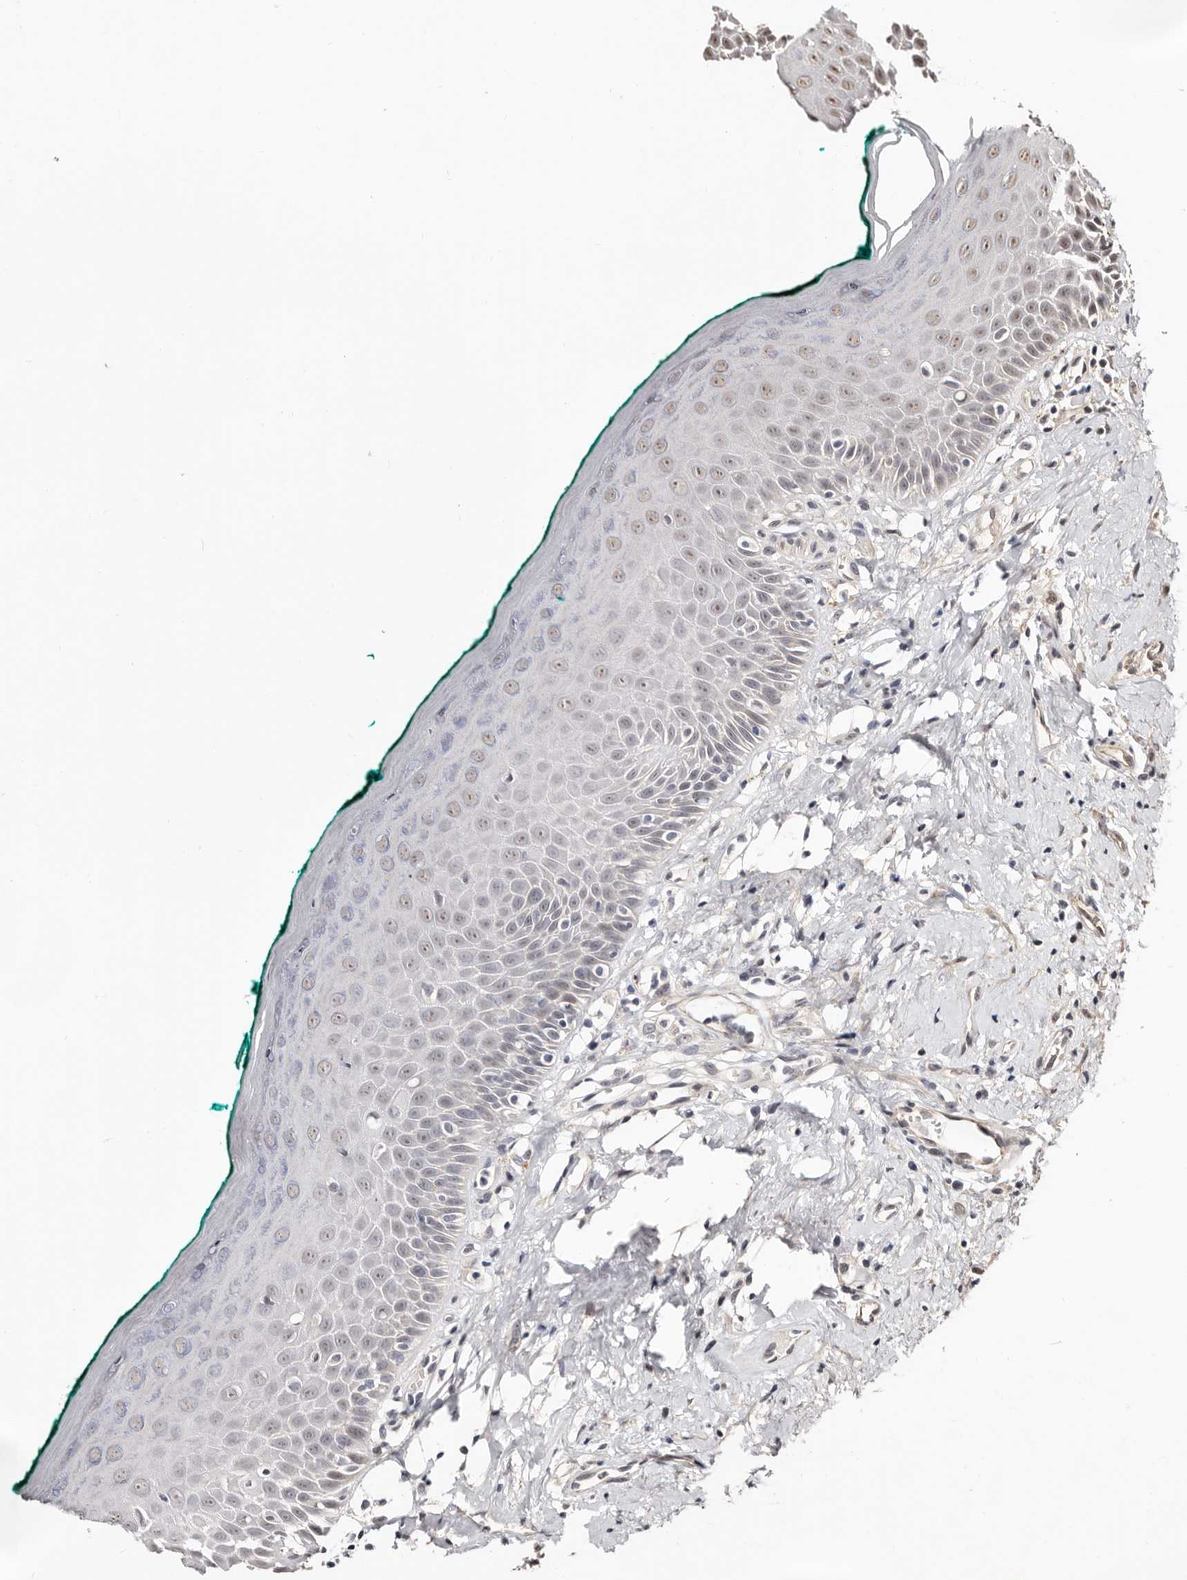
{"staining": {"intensity": "negative", "quantity": "none", "location": "none"}, "tissue": "oral mucosa", "cell_type": "Squamous epithelial cells", "image_type": "normal", "snomed": [{"axis": "morphology", "description": "Normal tissue, NOS"}, {"axis": "topography", "description": "Oral tissue"}], "caption": "This micrograph is of normal oral mucosa stained with immunohistochemistry to label a protein in brown with the nuclei are counter-stained blue. There is no expression in squamous epithelial cells.", "gene": "TRIP13", "patient": {"sex": "female", "age": 70}}